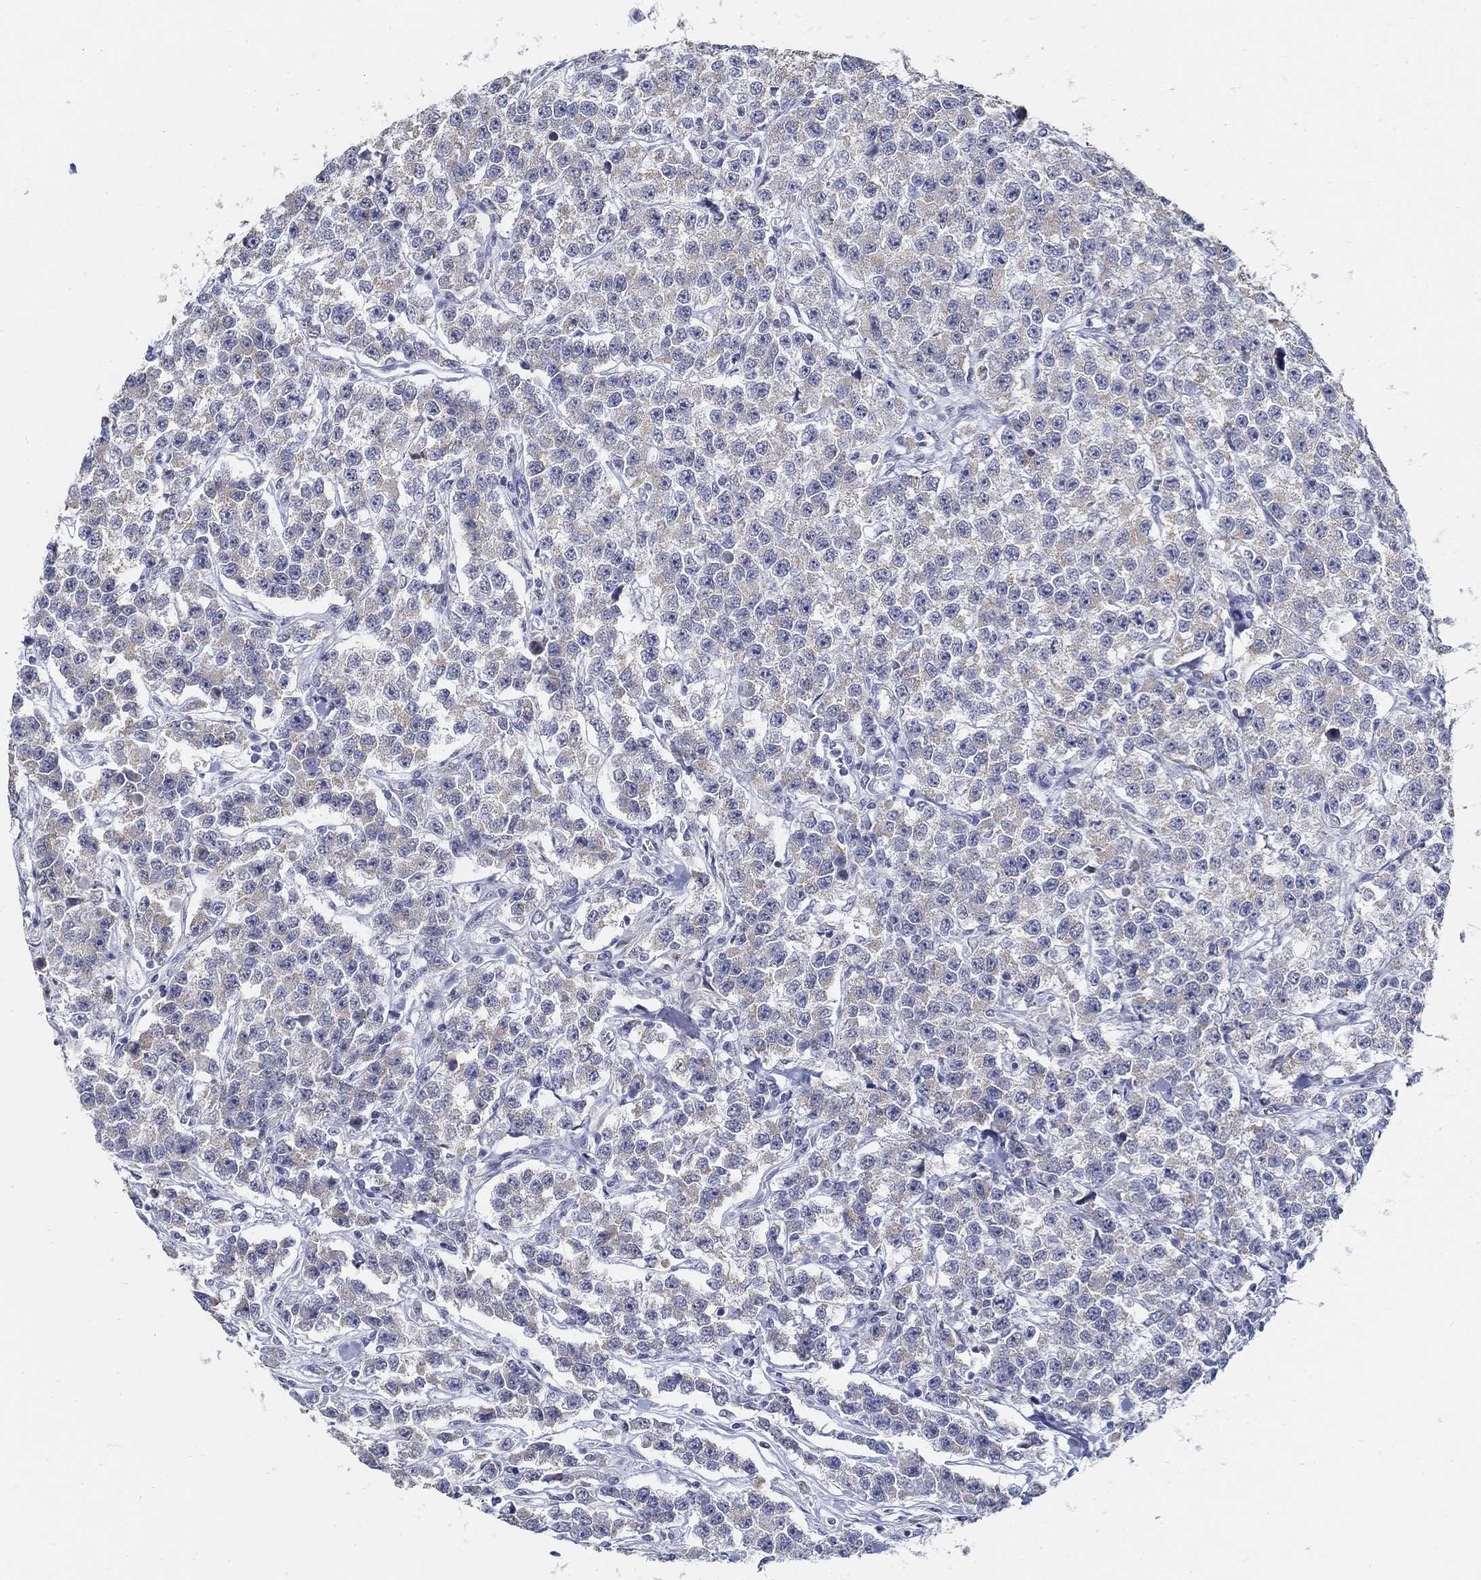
{"staining": {"intensity": "weak", "quantity": "25%-75%", "location": "cytoplasmic/membranous"}, "tissue": "testis cancer", "cell_type": "Tumor cells", "image_type": "cancer", "snomed": [{"axis": "morphology", "description": "Seminoma, NOS"}, {"axis": "topography", "description": "Testis"}], "caption": "Immunohistochemical staining of human testis seminoma shows low levels of weak cytoplasmic/membranous staining in approximately 25%-75% of tumor cells.", "gene": "USP29", "patient": {"sex": "male", "age": 59}}